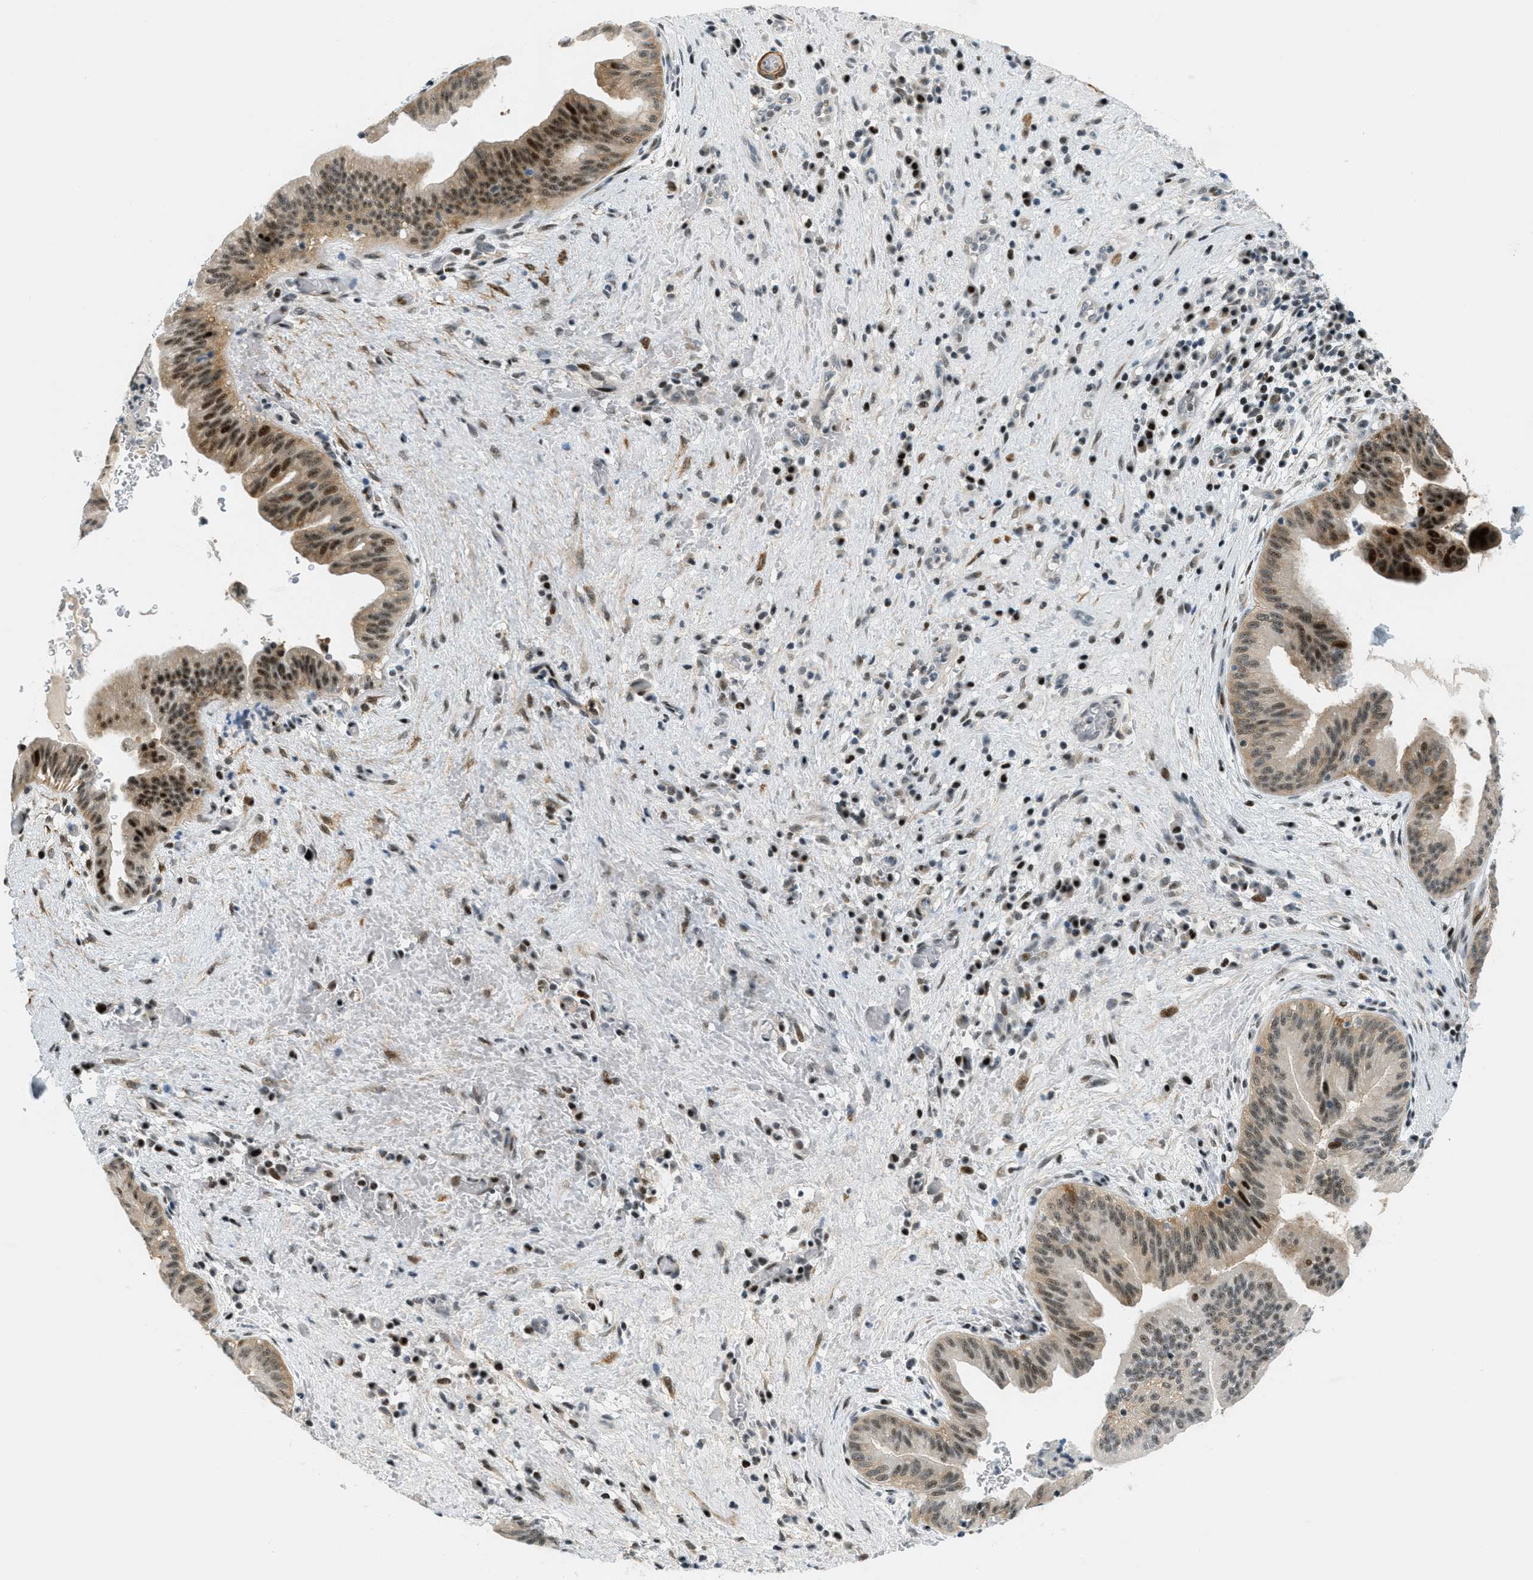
{"staining": {"intensity": "moderate", "quantity": ">75%", "location": "cytoplasmic/membranous,nuclear"}, "tissue": "liver cancer", "cell_type": "Tumor cells", "image_type": "cancer", "snomed": [{"axis": "morphology", "description": "Cholangiocarcinoma"}, {"axis": "topography", "description": "Liver"}], "caption": "A photomicrograph showing moderate cytoplasmic/membranous and nuclear positivity in about >75% of tumor cells in cholangiocarcinoma (liver), as visualized by brown immunohistochemical staining.", "gene": "ZDHHC23", "patient": {"sex": "female", "age": 38}}